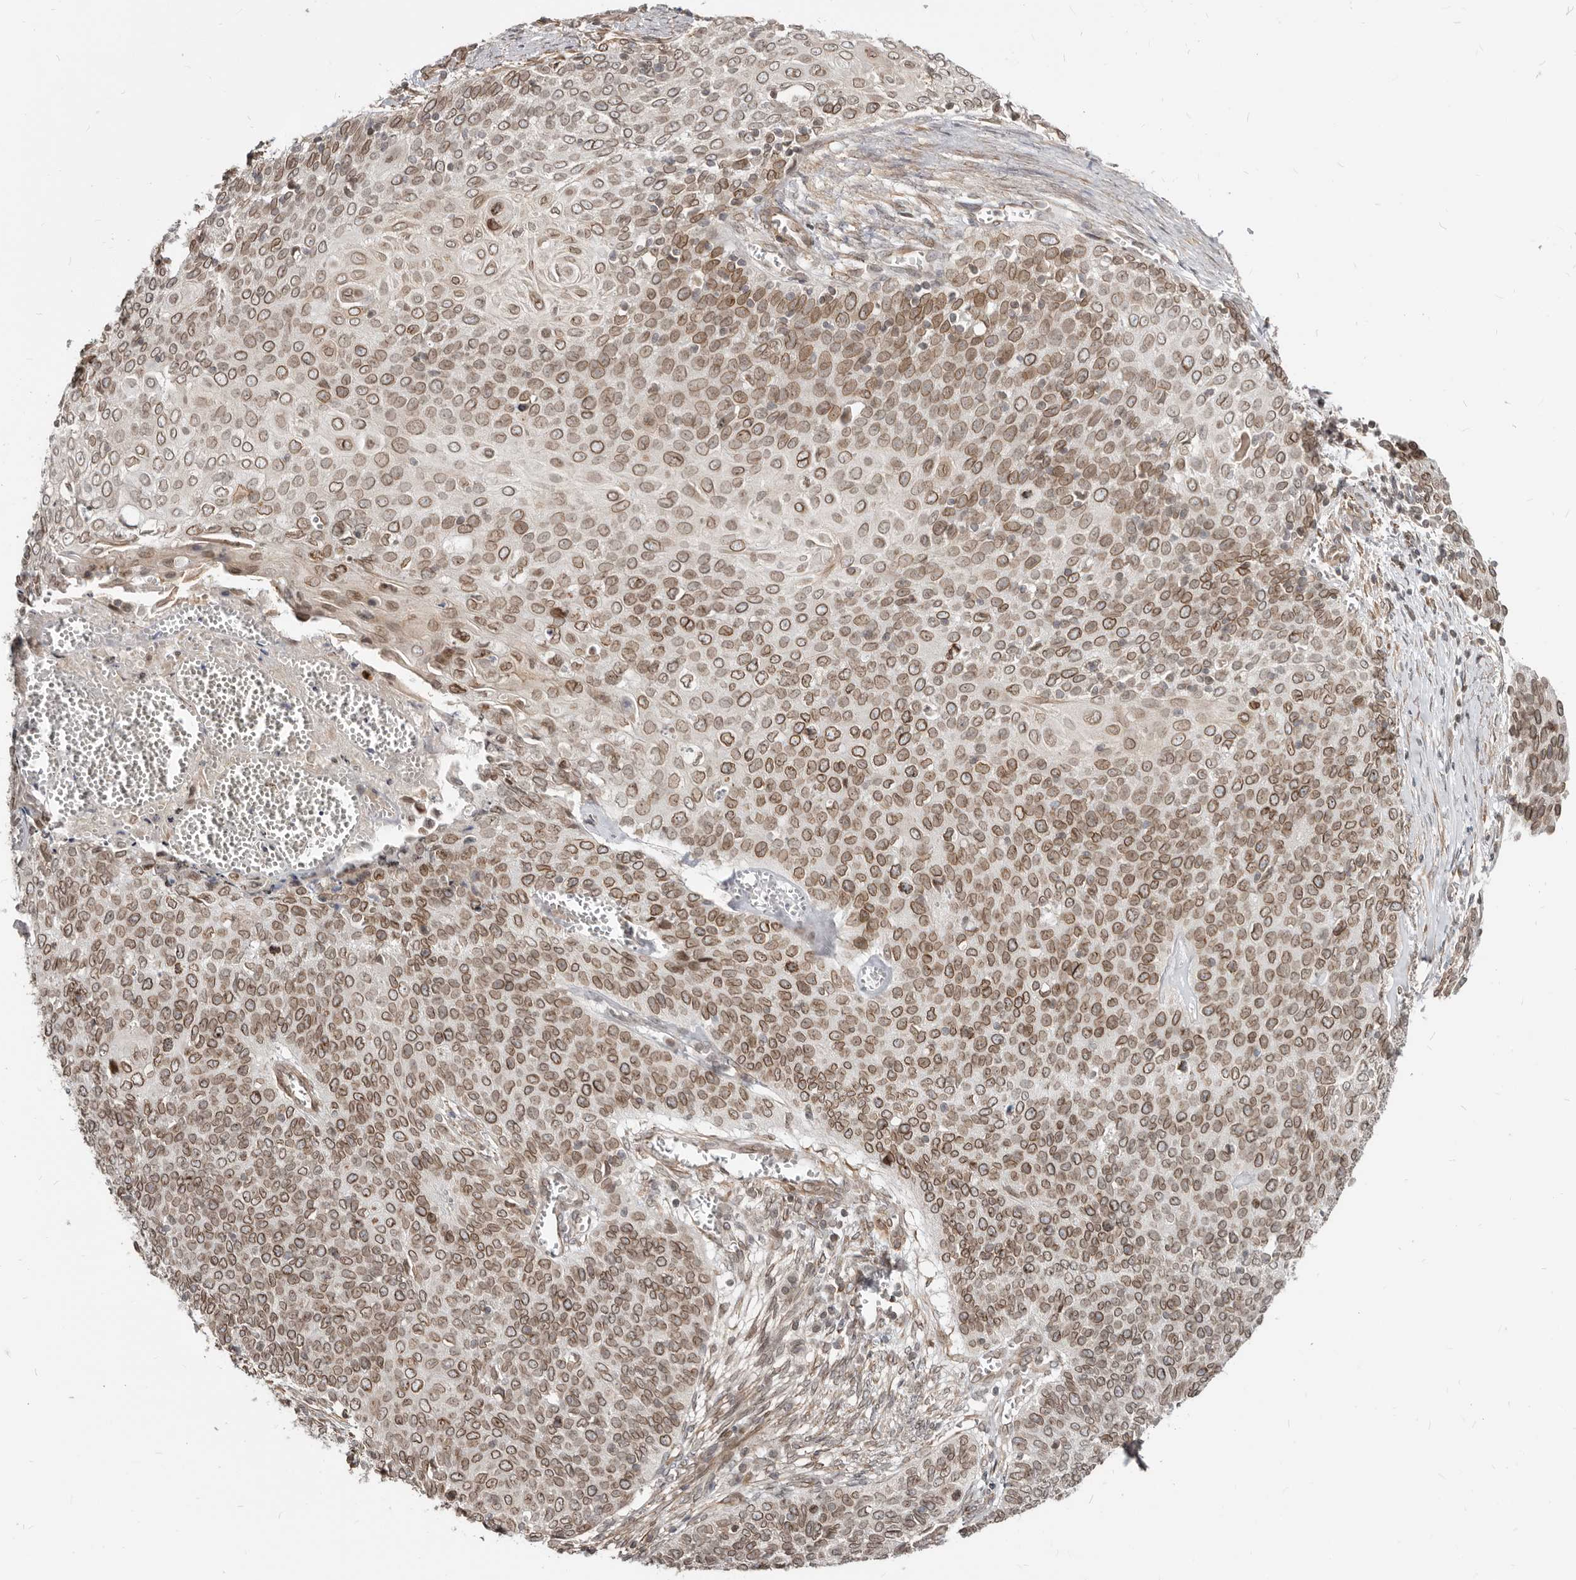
{"staining": {"intensity": "moderate", "quantity": ">75%", "location": "cytoplasmic/membranous,nuclear"}, "tissue": "cervical cancer", "cell_type": "Tumor cells", "image_type": "cancer", "snomed": [{"axis": "morphology", "description": "Squamous cell carcinoma, NOS"}, {"axis": "topography", "description": "Cervix"}], "caption": "Protein positivity by immunohistochemistry exhibits moderate cytoplasmic/membranous and nuclear expression in about >75% of tumor cells in squamous cell carcinoma (cervical).", "gene": "NUP153", "patient": {"sex": "female", "age": 39}}